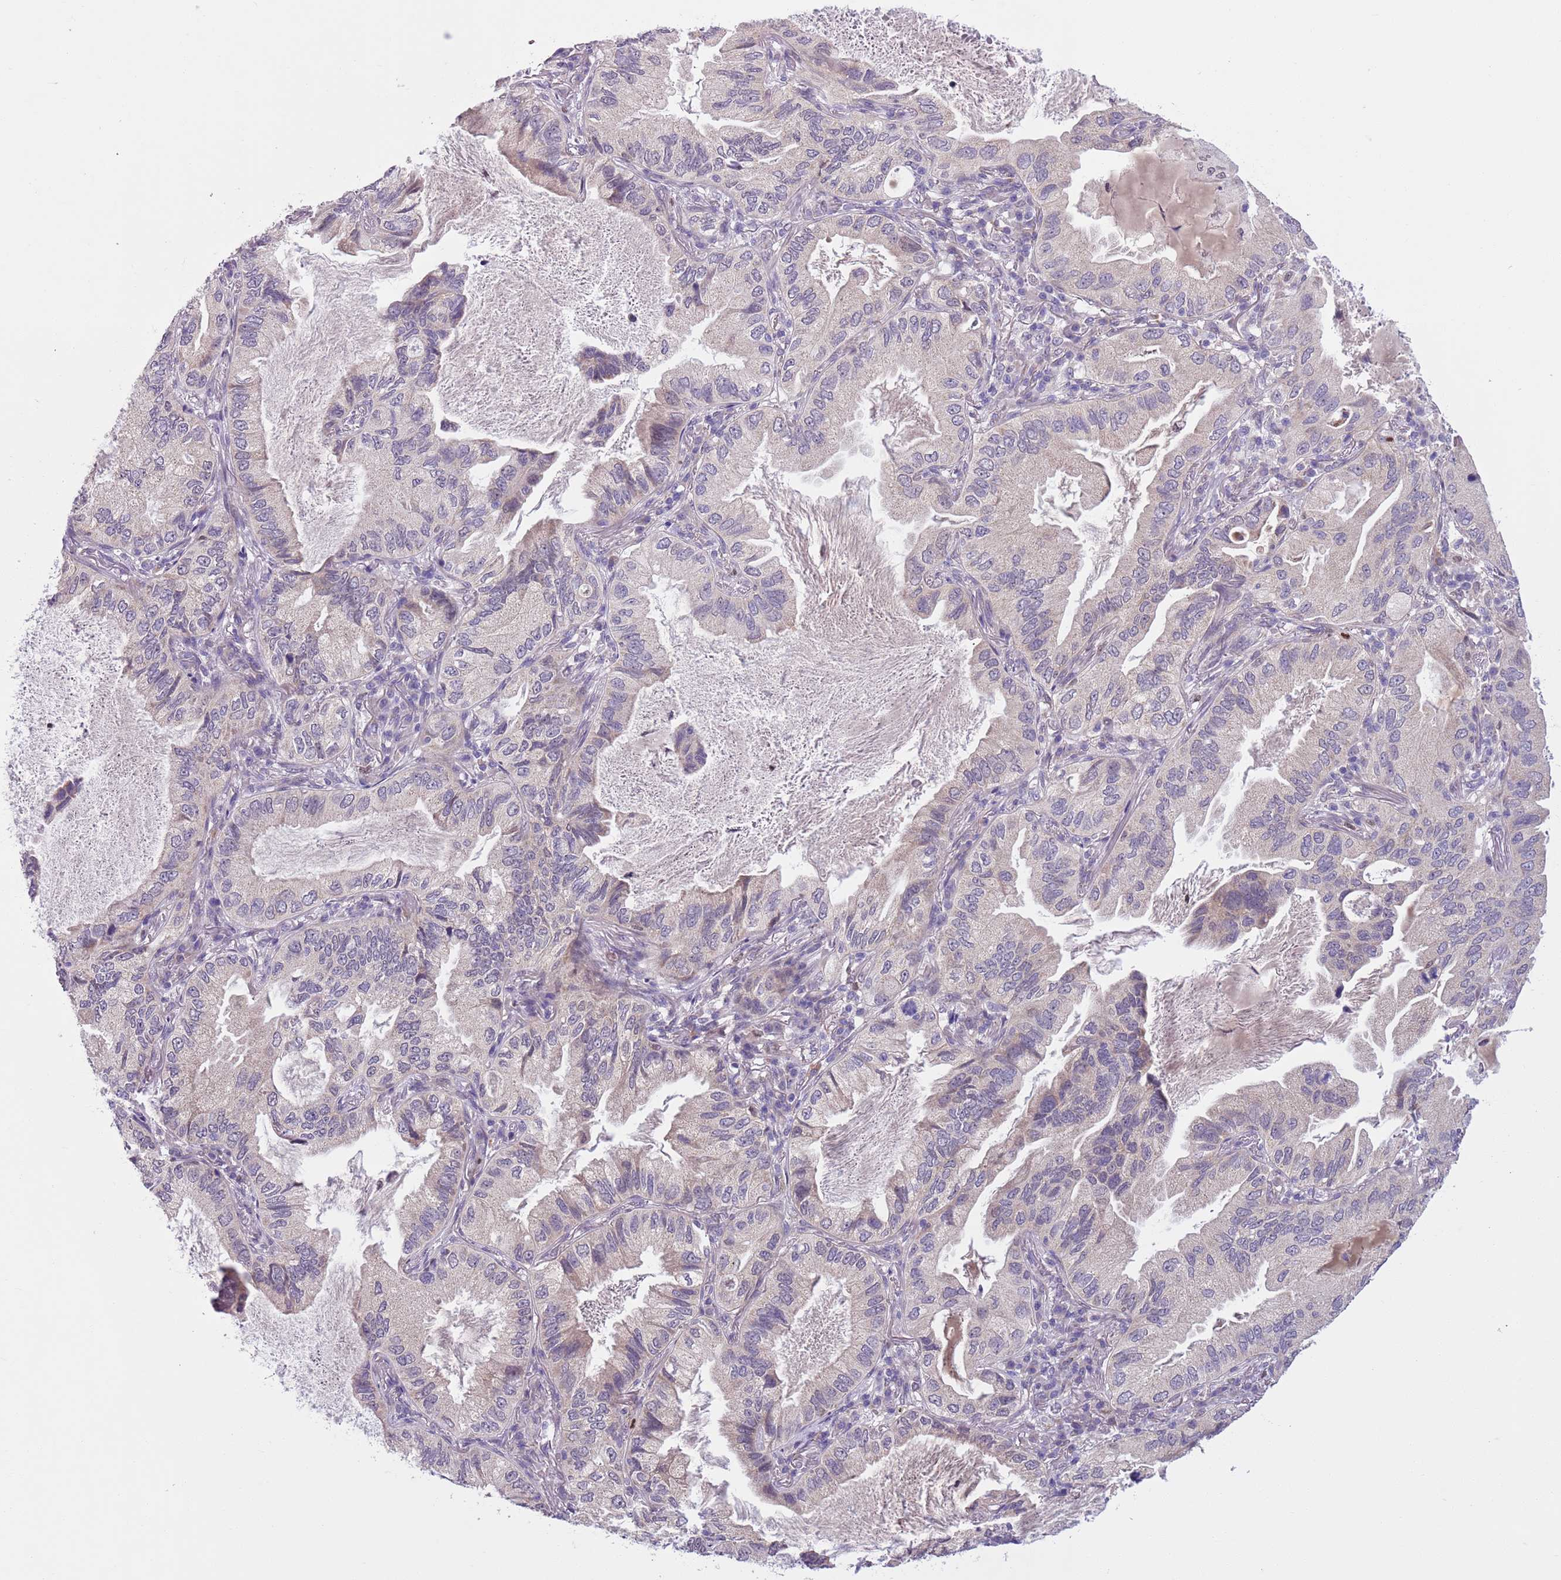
{"staining": {"intensity": "negative", "quantity": "none", "location": "none"}, "tissue": "lung cancer", "cell_type": "Tumor cells", "image_type": "cancer", "snomed": [{"axis": "morphology", "description": "Adenocarcinoma, NOS"}, {"axis": "topography", "description": "Lung"}], "caption": "Lung cancer (adenocarcinoma) was stained to show a protein in brown. There is no significant expression in tumor cells.", "gene": "ADCY7", "patient": {"sex": "female", "age": 69}}